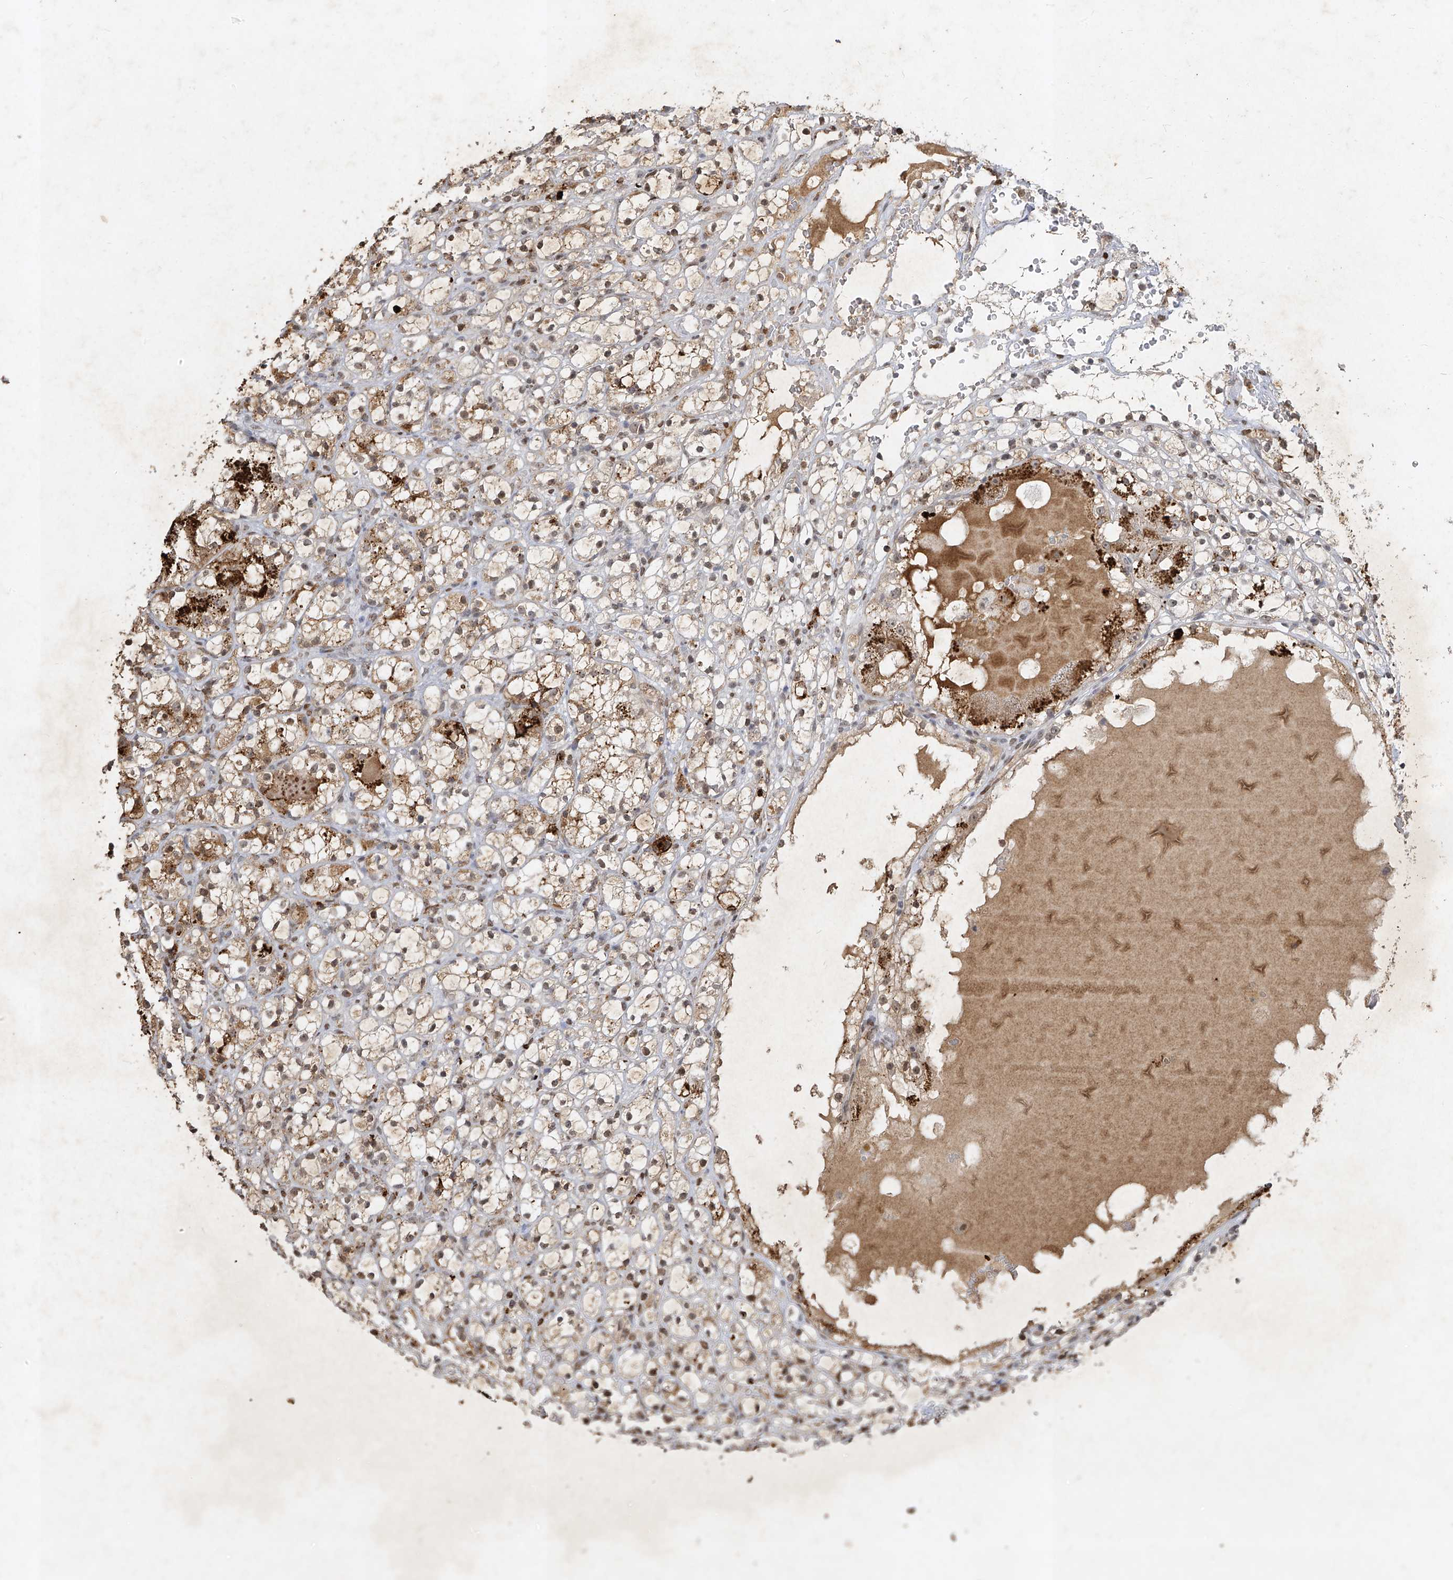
{"staining": {"intensity": "moderate", "quantity": "25%-75%", "location": "cytoplasmic/membranous,nuclear"}, "tissue": "renal cancer", "cell_type": "Tumor cells", "image_type": "cancer", "snomed": [{"axis": "morphology", "description": "Adenocarcinoma, NOS"}, {"axis": "topography", "description": "Kidney"}], "caption": "Protein staining of renal cancer tissue demonstrates moderate cytoplasmic/membranous and nuclear positivity in about 25%-75% of tumor cells. The staining was performed using DAB (3,3'-diaminobenzidine) to visualize the protein expression in brown, while the nuclei were stained in blue with hematoxylin (Magnification: 20x).", "gene": "ATRIP", "patient": {"sex": "male", "age": 61}}